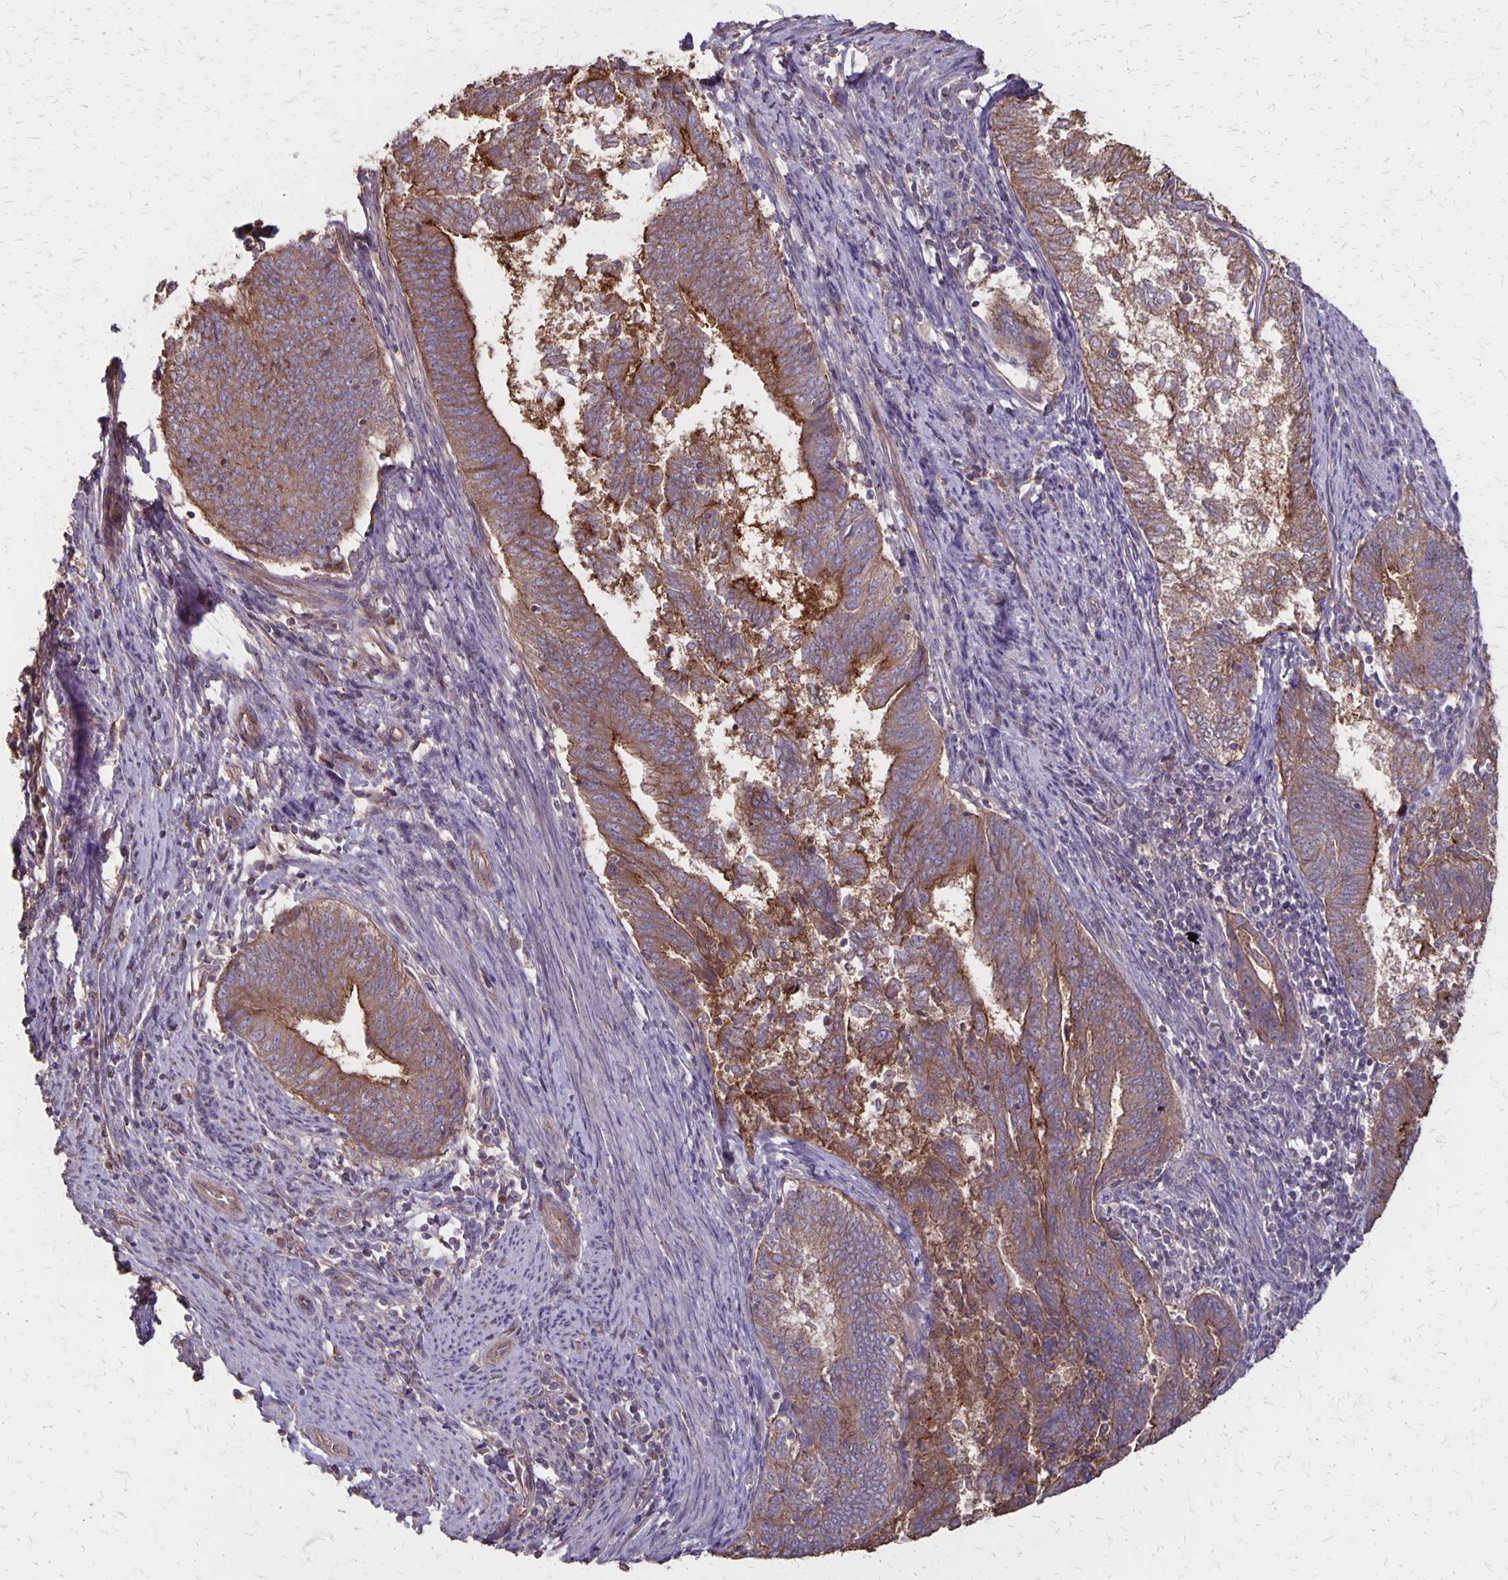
{"staining": {"intensity": "moderate", "quantity": ">75%", "location": "cytoplasmic/membranous"}, "tissue": "endometrial cancer", "cell_type": "Tumor cells", "image_type": "cancer", "snomed": [{"axis": "morphology", "description": "Adenocarcinoma, NOS"}, {"axis": "topography", "description": "Endometrium"}], "caption": "Moderate cytoplasmic/membranous expression for a protein is seen in about >75% of tumor cells of endometrial adenocarcinoma using immunohistochemistry.", "gene": "PROM2", "patient": {"sex": "female", "age": 65}}